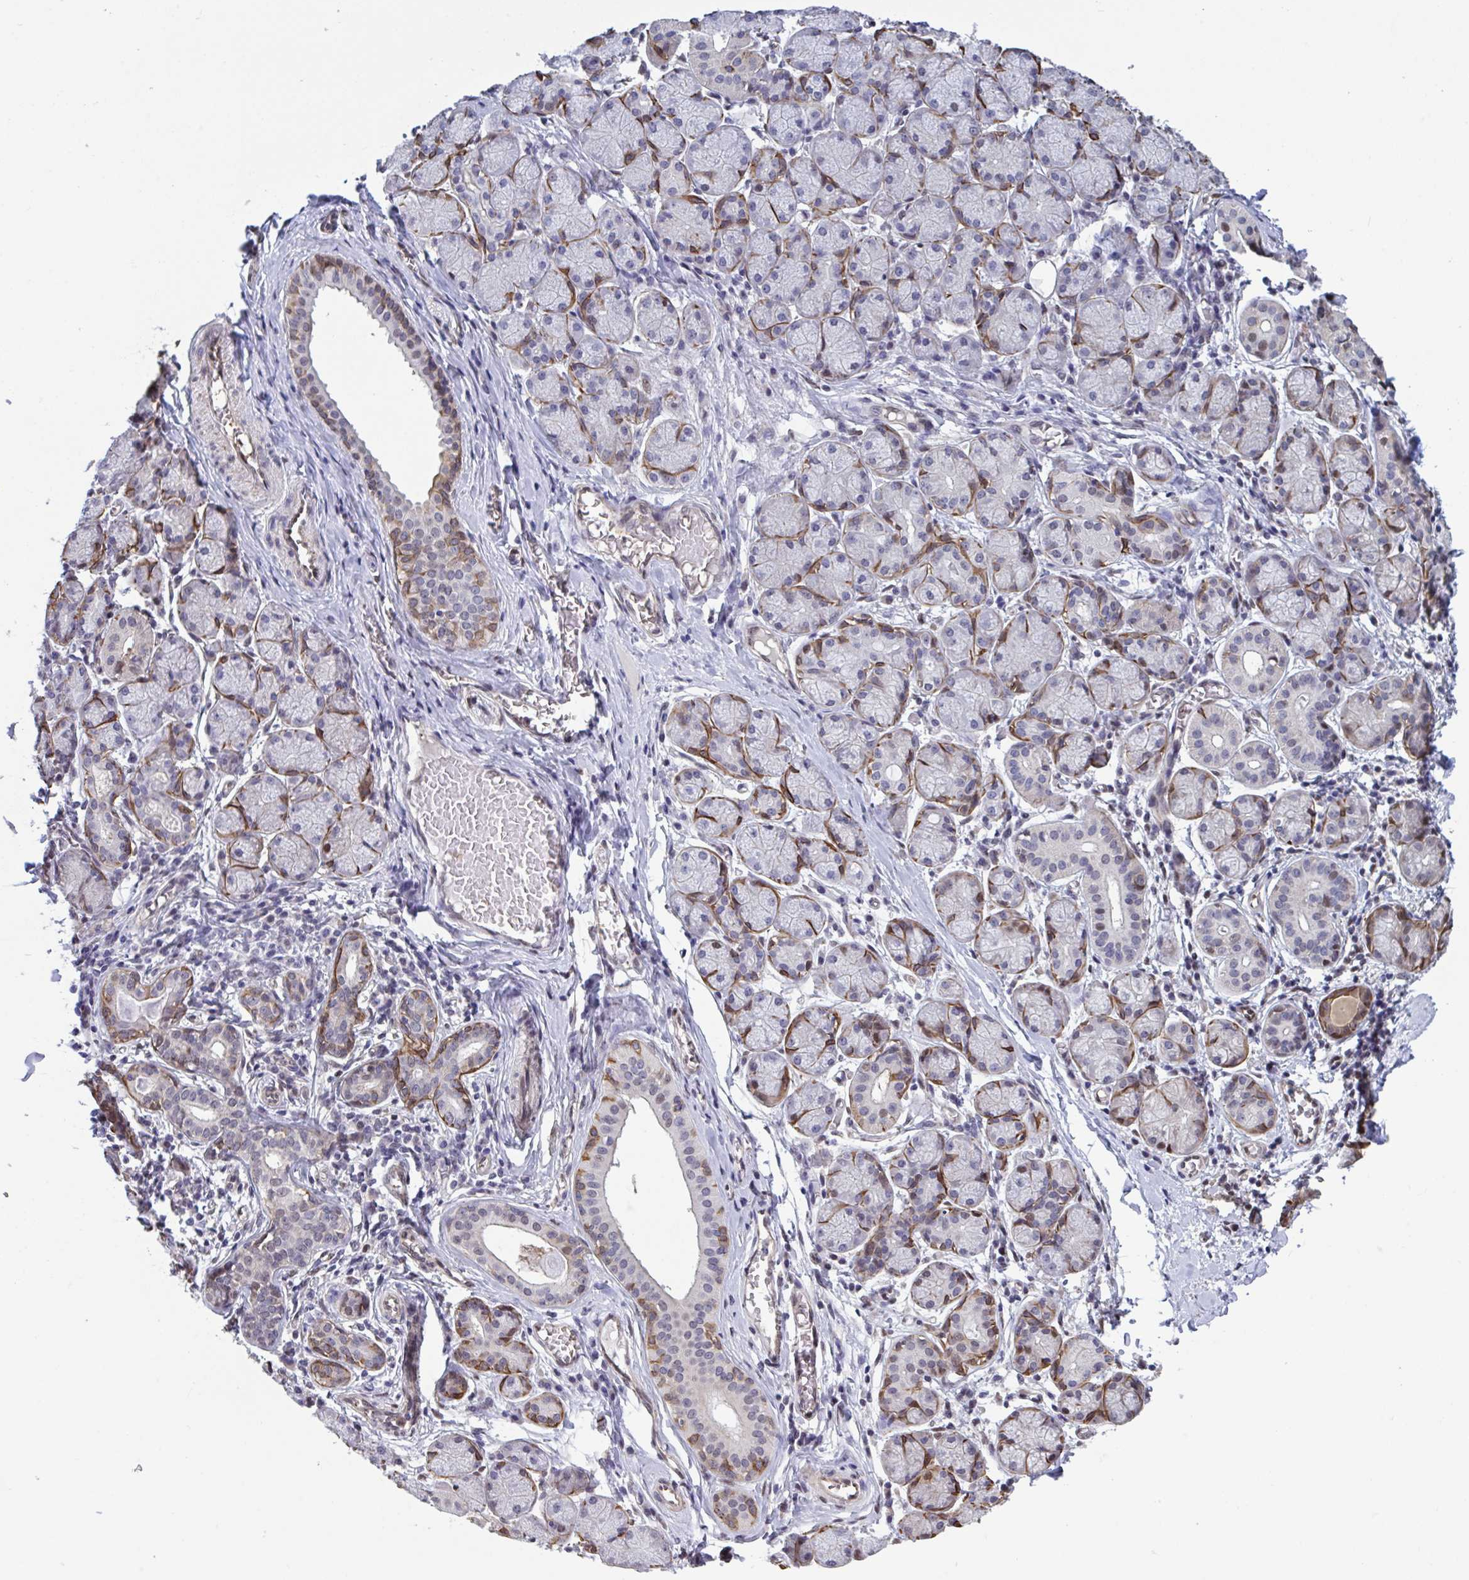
{"staining": {"intensity": "moderate", "quantity": "25%-75%", "location": "cytoplasmic/membranous,nuclear"}, "tissue": "salivary gland", "cell_type": "Glandular cells", "image_type": "normal", "snomed": [{"axis": "morphology", "description": "Normal tissue, NOS"}, {"axis": "topography", "description": "Salivary gland"}], "caption": "Moderate cytoplasmic/membranous,nuclear positivity is identified in about 25%-75% of glandular cells in normal salivary gland. The staining was performed using DAB, with brown indicating positive protein expression. Nuclei are stained blue with hematoxylin.", "gene": "PELI1", "patient": {"sex": "female", "age": 24}}